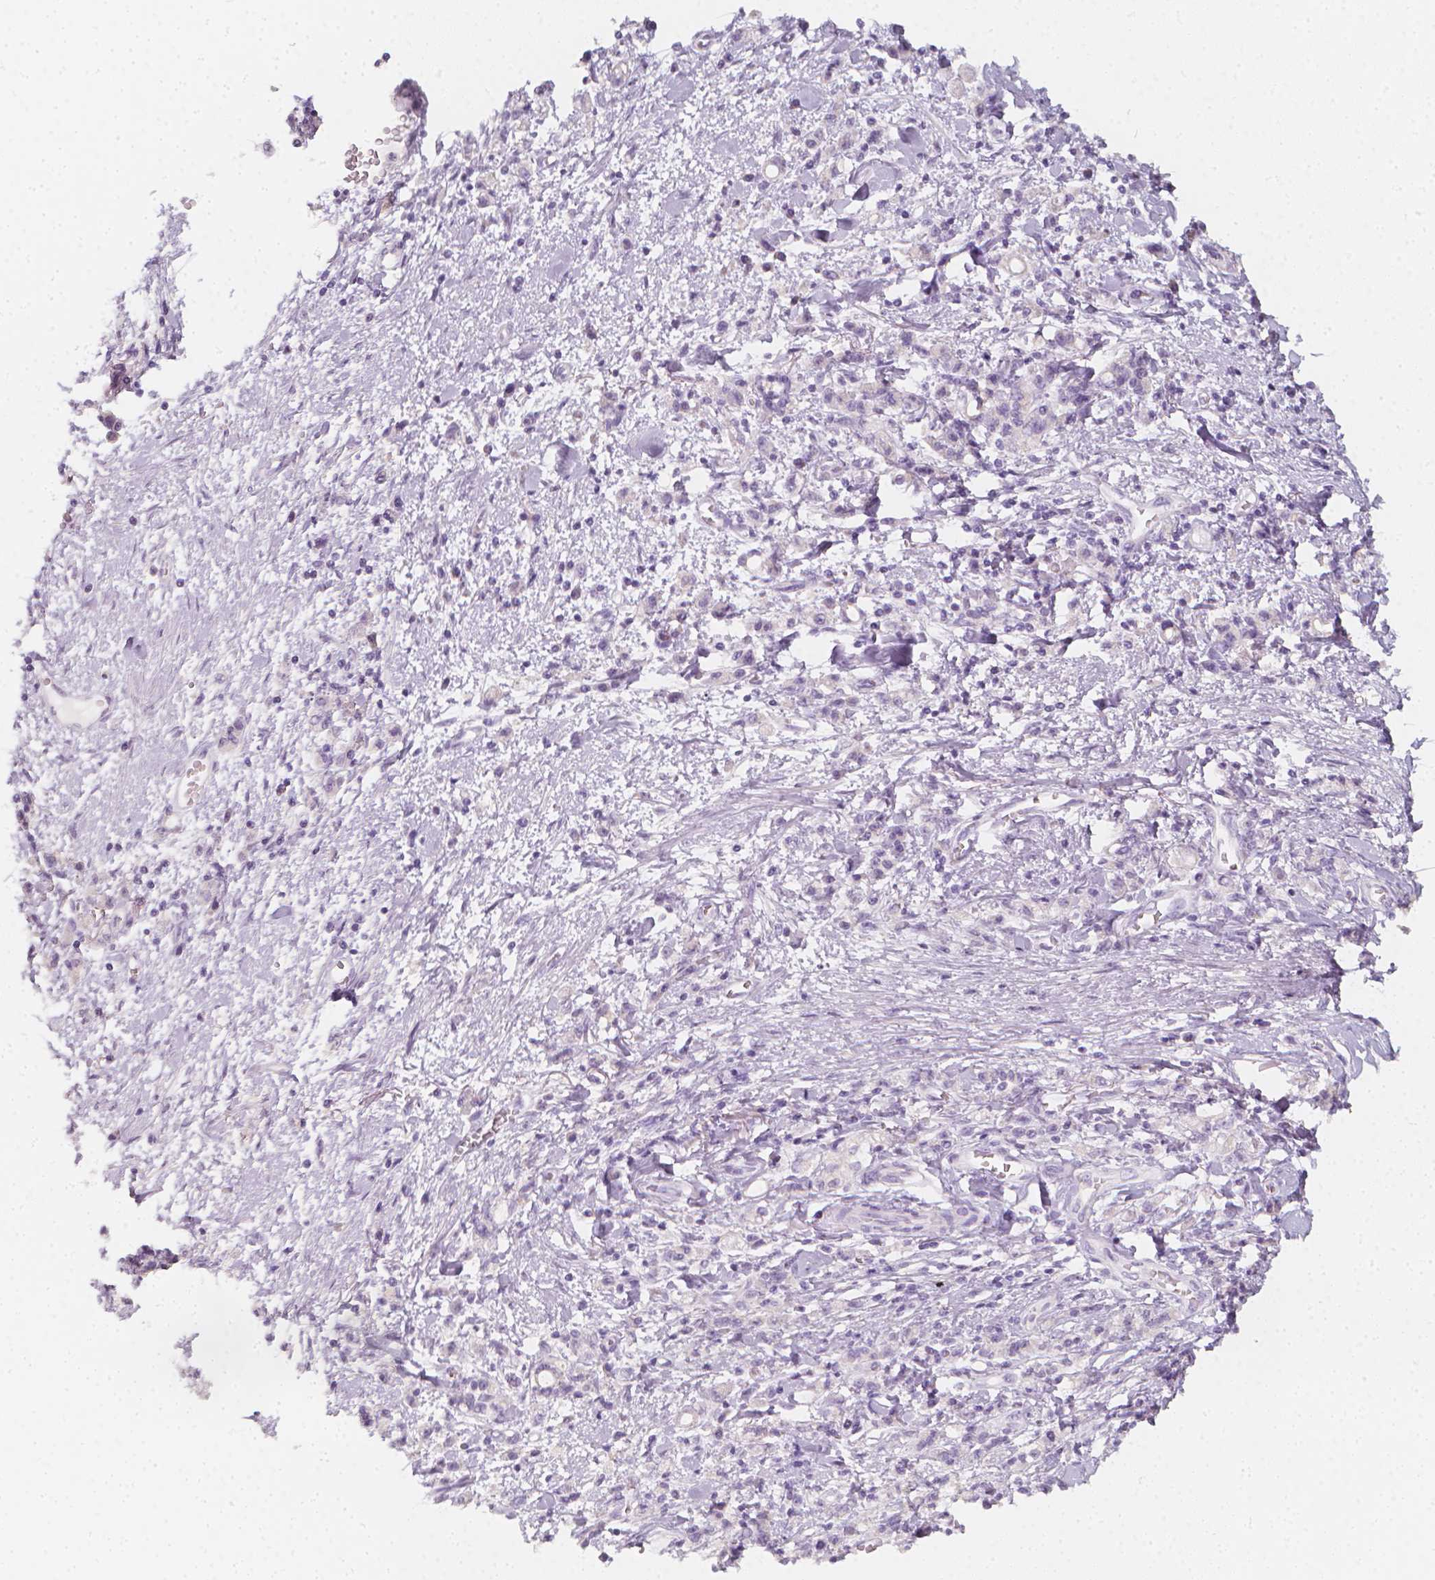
{"staining": {"intensity": "negative", "quantity": "none", "location": "none"}, "tissue": "stomach cancer", "cell_type": "Tumor cells", "image_type": "cancer", "snomed": [{"axis": "morphology", "description": "Adenocarcinoma, NOS"}, {"axis": "topography", "description": "Stomach"}], "caption": "This is an immunohistochemistry (IHC) histopathology image of human stomach cancer (adenocarcinoma). There is no staining in tumor cells.", "gene": "RBFOX1", "patient": {"sex": "male", "age": 77}}